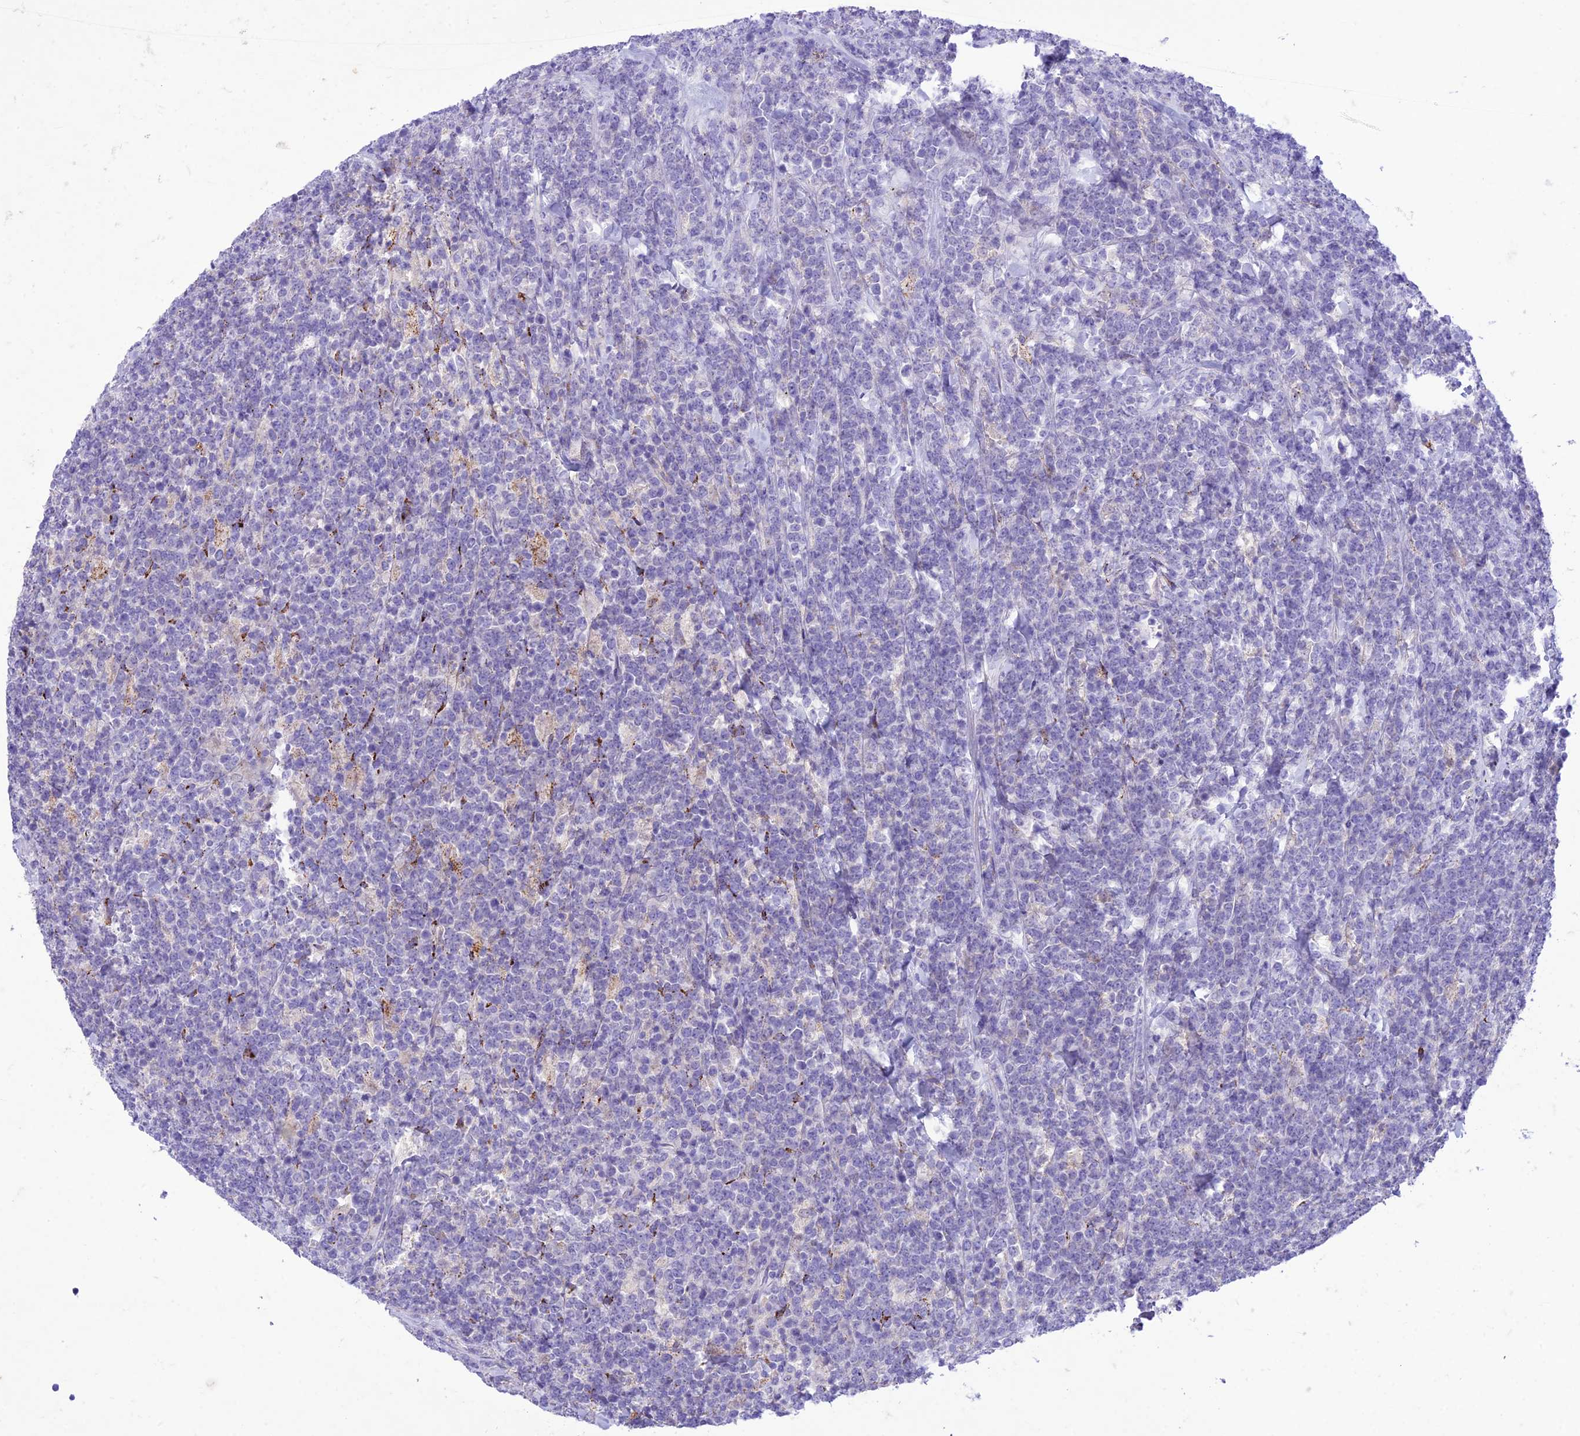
{"staining": {"intensity": "negative", "quantity": "none", "location": "none"}, "tissue": "lymphoma", "cell_type": "Tumor cells", "image_type": "cancer", "snomed": [{"axis": "morphology", "description": "Malignant lymphoma, non-Hodgkin's type, High grade"}, {"axis": "topography", "description": "Small intestine"}], "caption": "Immunohistochemistry (IHC) photomicrograph of neoplastic tissue: lymphoma stained with DAB displays no significant protein expression in tumor cells.", "gene": "SLC13A5", "patient": {"sex": "male", "age": 8}}